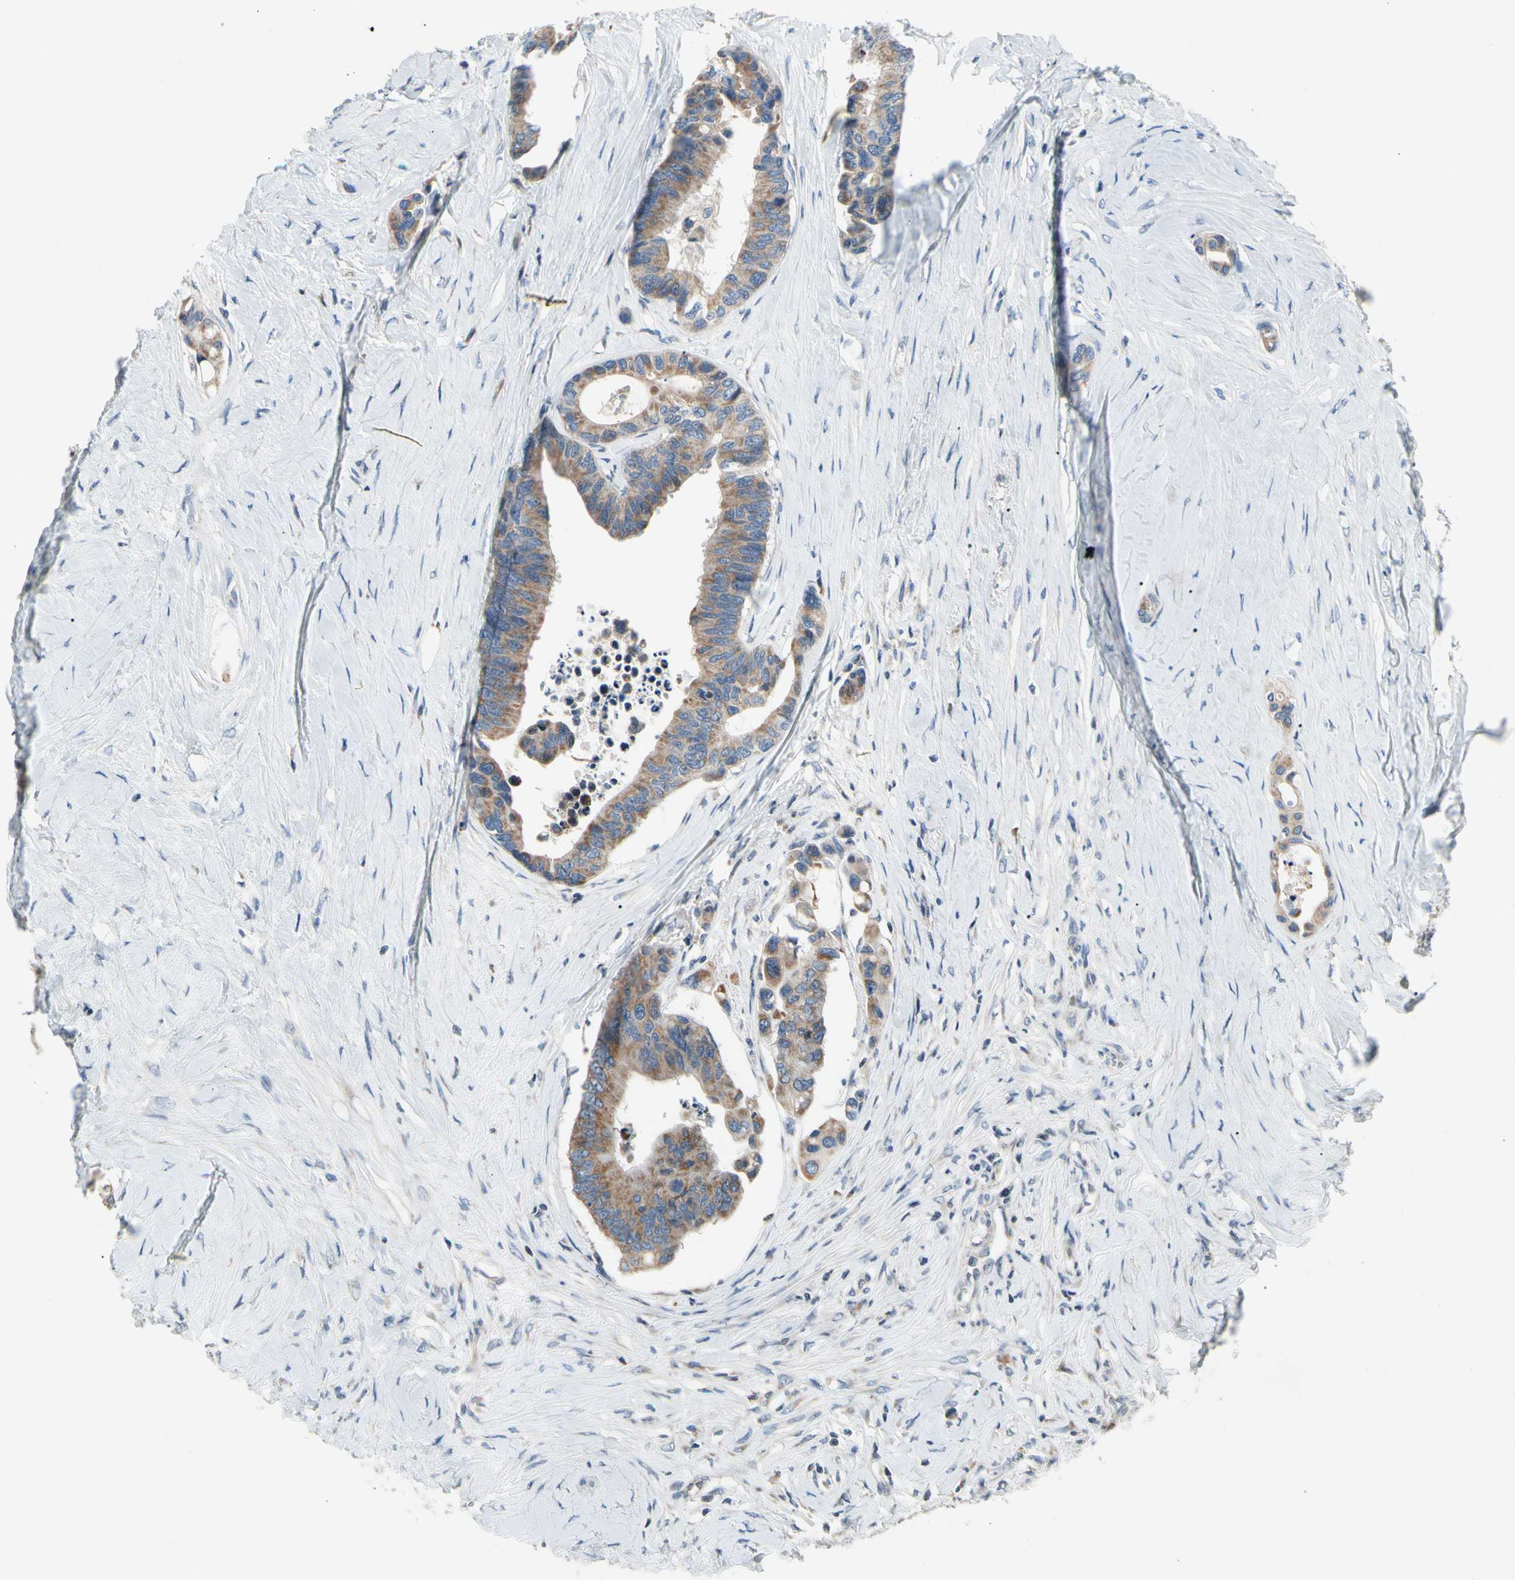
{"staining": {"intensity": "weak", "quantity": ">75%", "location": "cytoplasmic/membranous"}, "tissue": "colorectal cancer", "cell_type": "Tumor cells", "image_type": "cancer", "snomed": [{"axis": "morphology", "description": "Normal tissue, NOS"}, {"axis": "morphology", "description": "Adenocarcinoma, NOS"}, {"axis": "topography", "description": "Colon"}], "caption": "High-power microscopy captured an immunohistochemistry (IHC) photomicrograph of colorectal adenocarcinoma, revealing weak cytoplasmic/membranous positivity in about >75% of tumor cells.", "gene": "SOX30", "patient": {"sex": "male", "age": 82}}